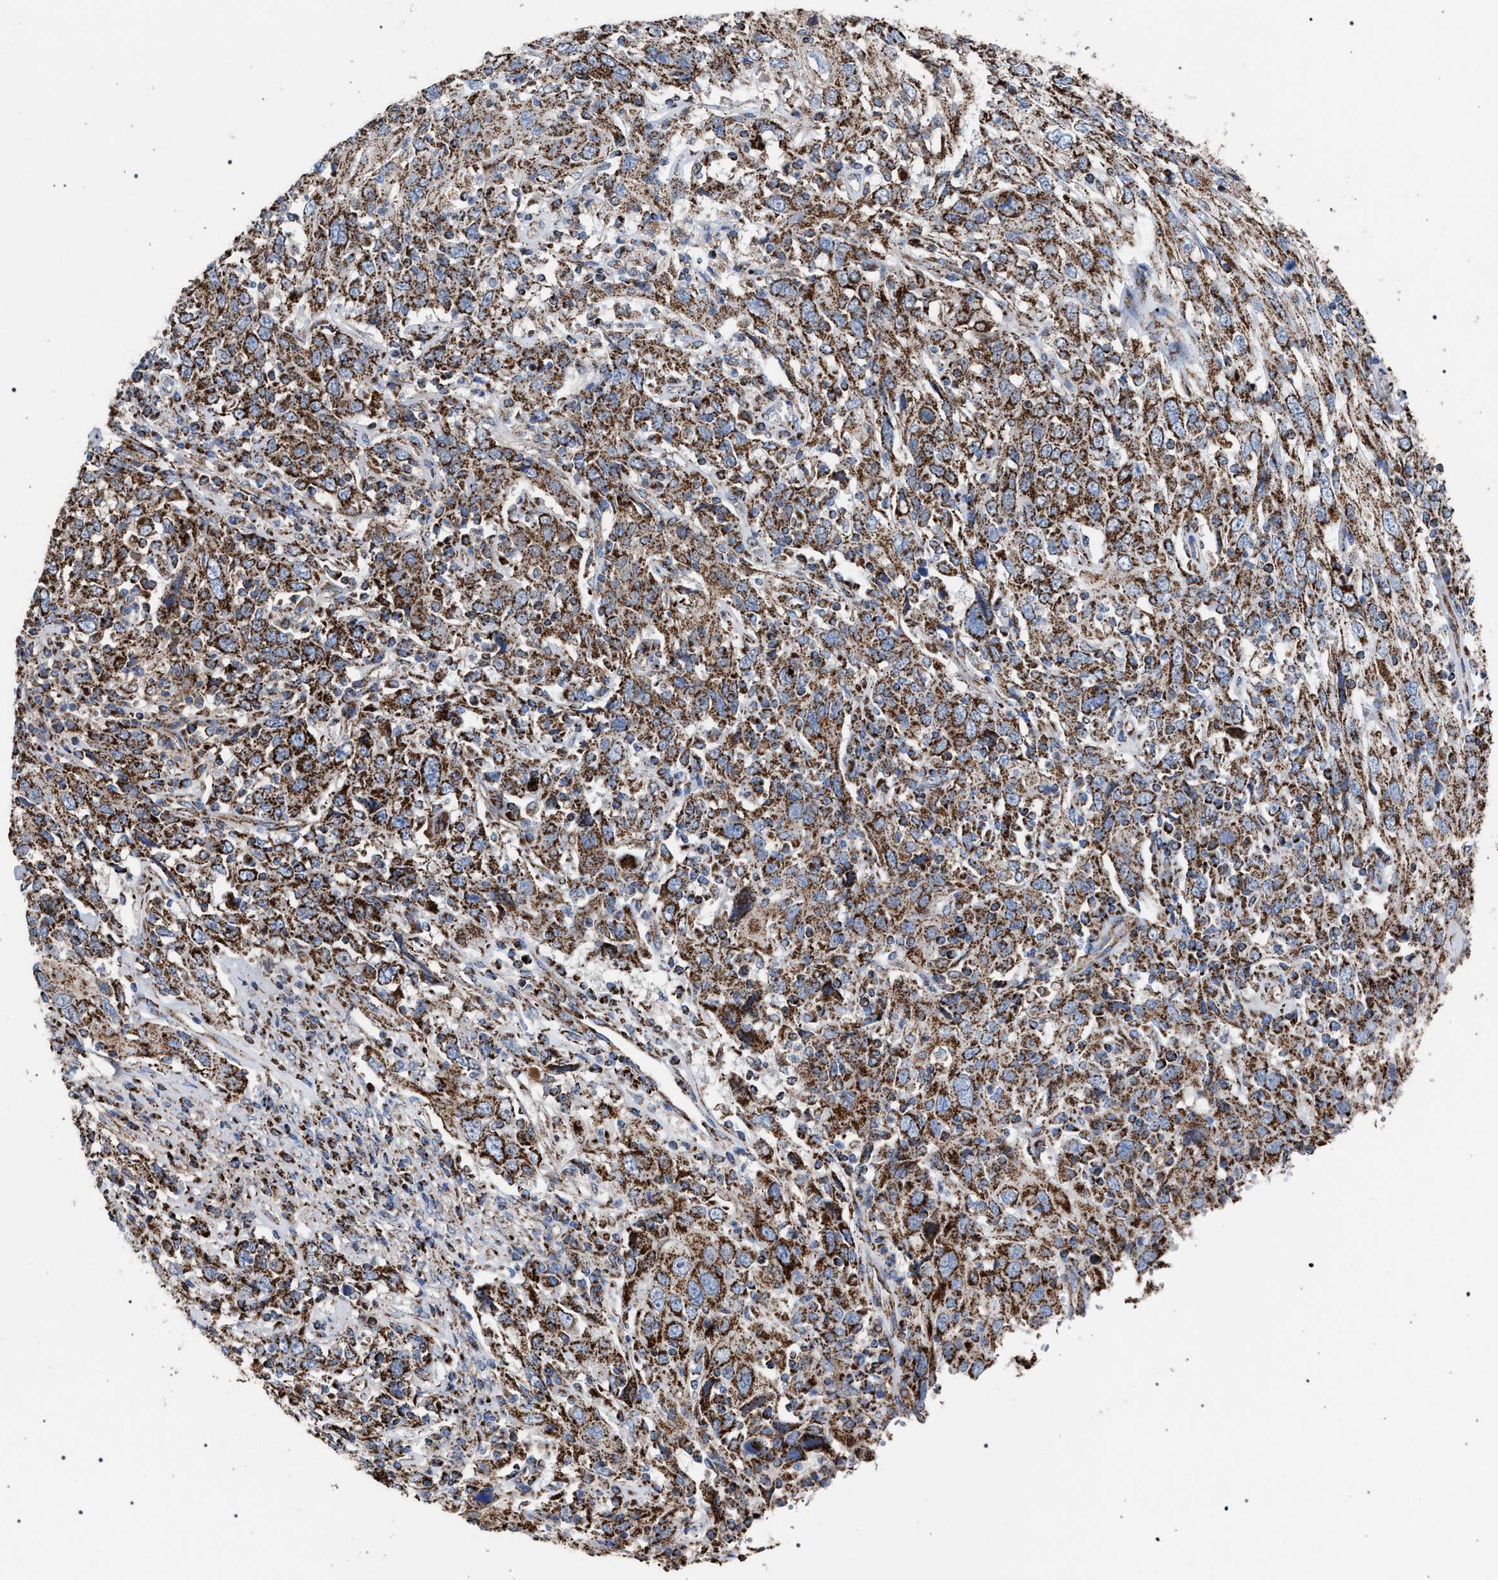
{"staining": {"intensity": "moderate", "quantity": ">75%", "location": "cytoplasmic/membranous"}, "tissue": "cervical cancer", "cell_type": "Tumor cells", "image_type": "cancer", "snomed": [{"axis": "morphology", "description": "Squamous cell carcinoma, NOS"}, {"axis": "topography", "description": "Cervix"}], "caption": "Cervical cancer stained with a brown dye reveals moderate cytoplasmic/membranous positive staining in about >75% of tumor cells.", "gene": "VPS13A", "patient": {"sex": "female", "age": 46}}